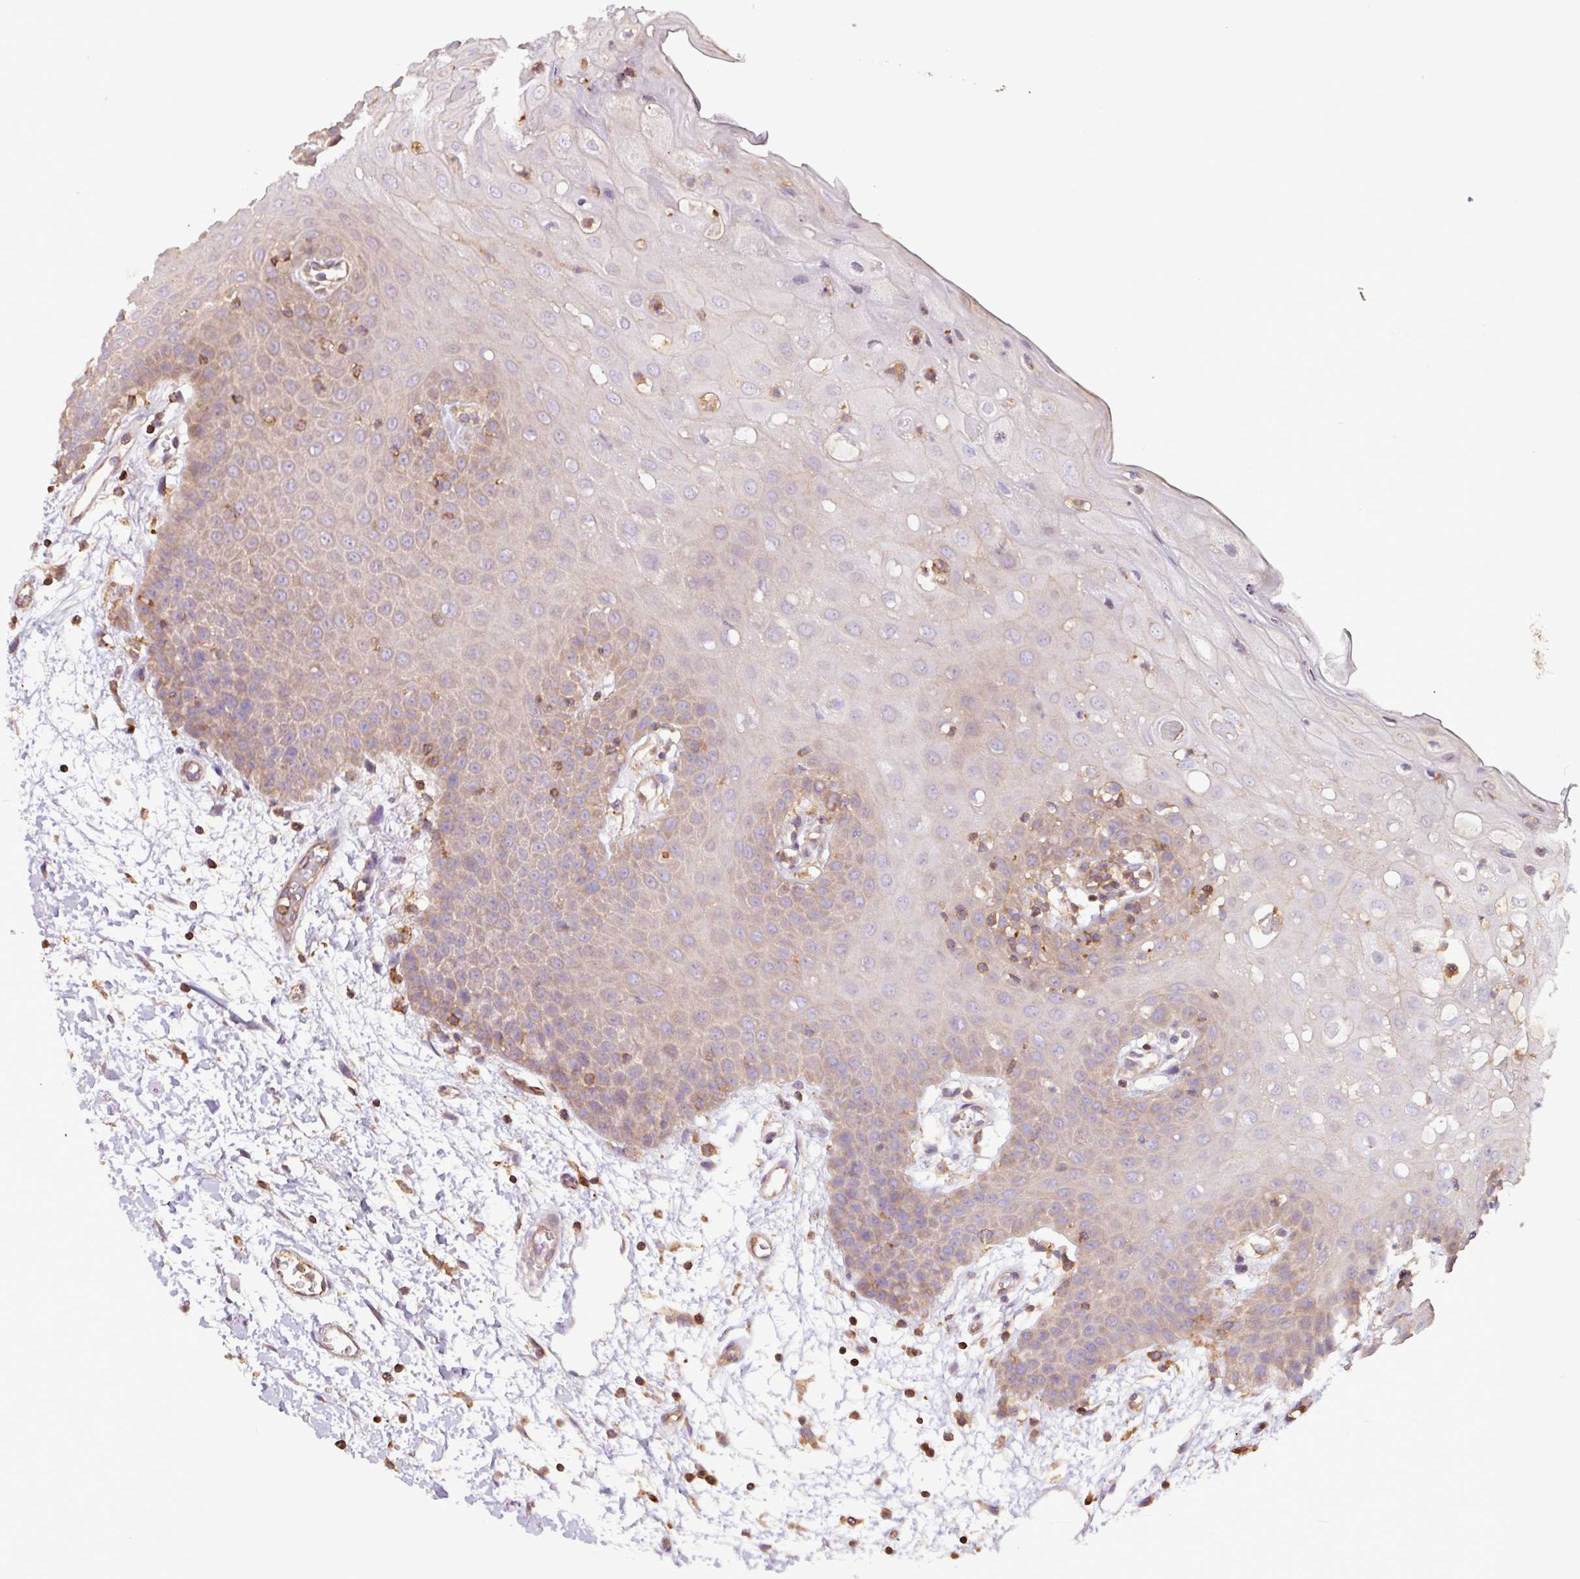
{"staining": {"intensity": "weak", "quantity": "25%-75%", "location": "cytoplasmic/membranous"}, "tissue": "oral mucosa", "cell_type": "Squamous epithelial cells", "image_type": "normal", "snomed": [{"axis": "morphology", "description": "Normal tissue, NOS"}, {"axis": "topography", "description": "Oral tissue"}, {"axis": "topography", "description": "Tounge, NOS"}], "caption": "Immunohistochemical staining of benign oral mucosa shows weak cytoplasmic/membranous protein staining in approximately 25%-75% of squamous epithelial cells.", "gene": "ACTR3B", "patient": {"sex": "female", "age": 59}}